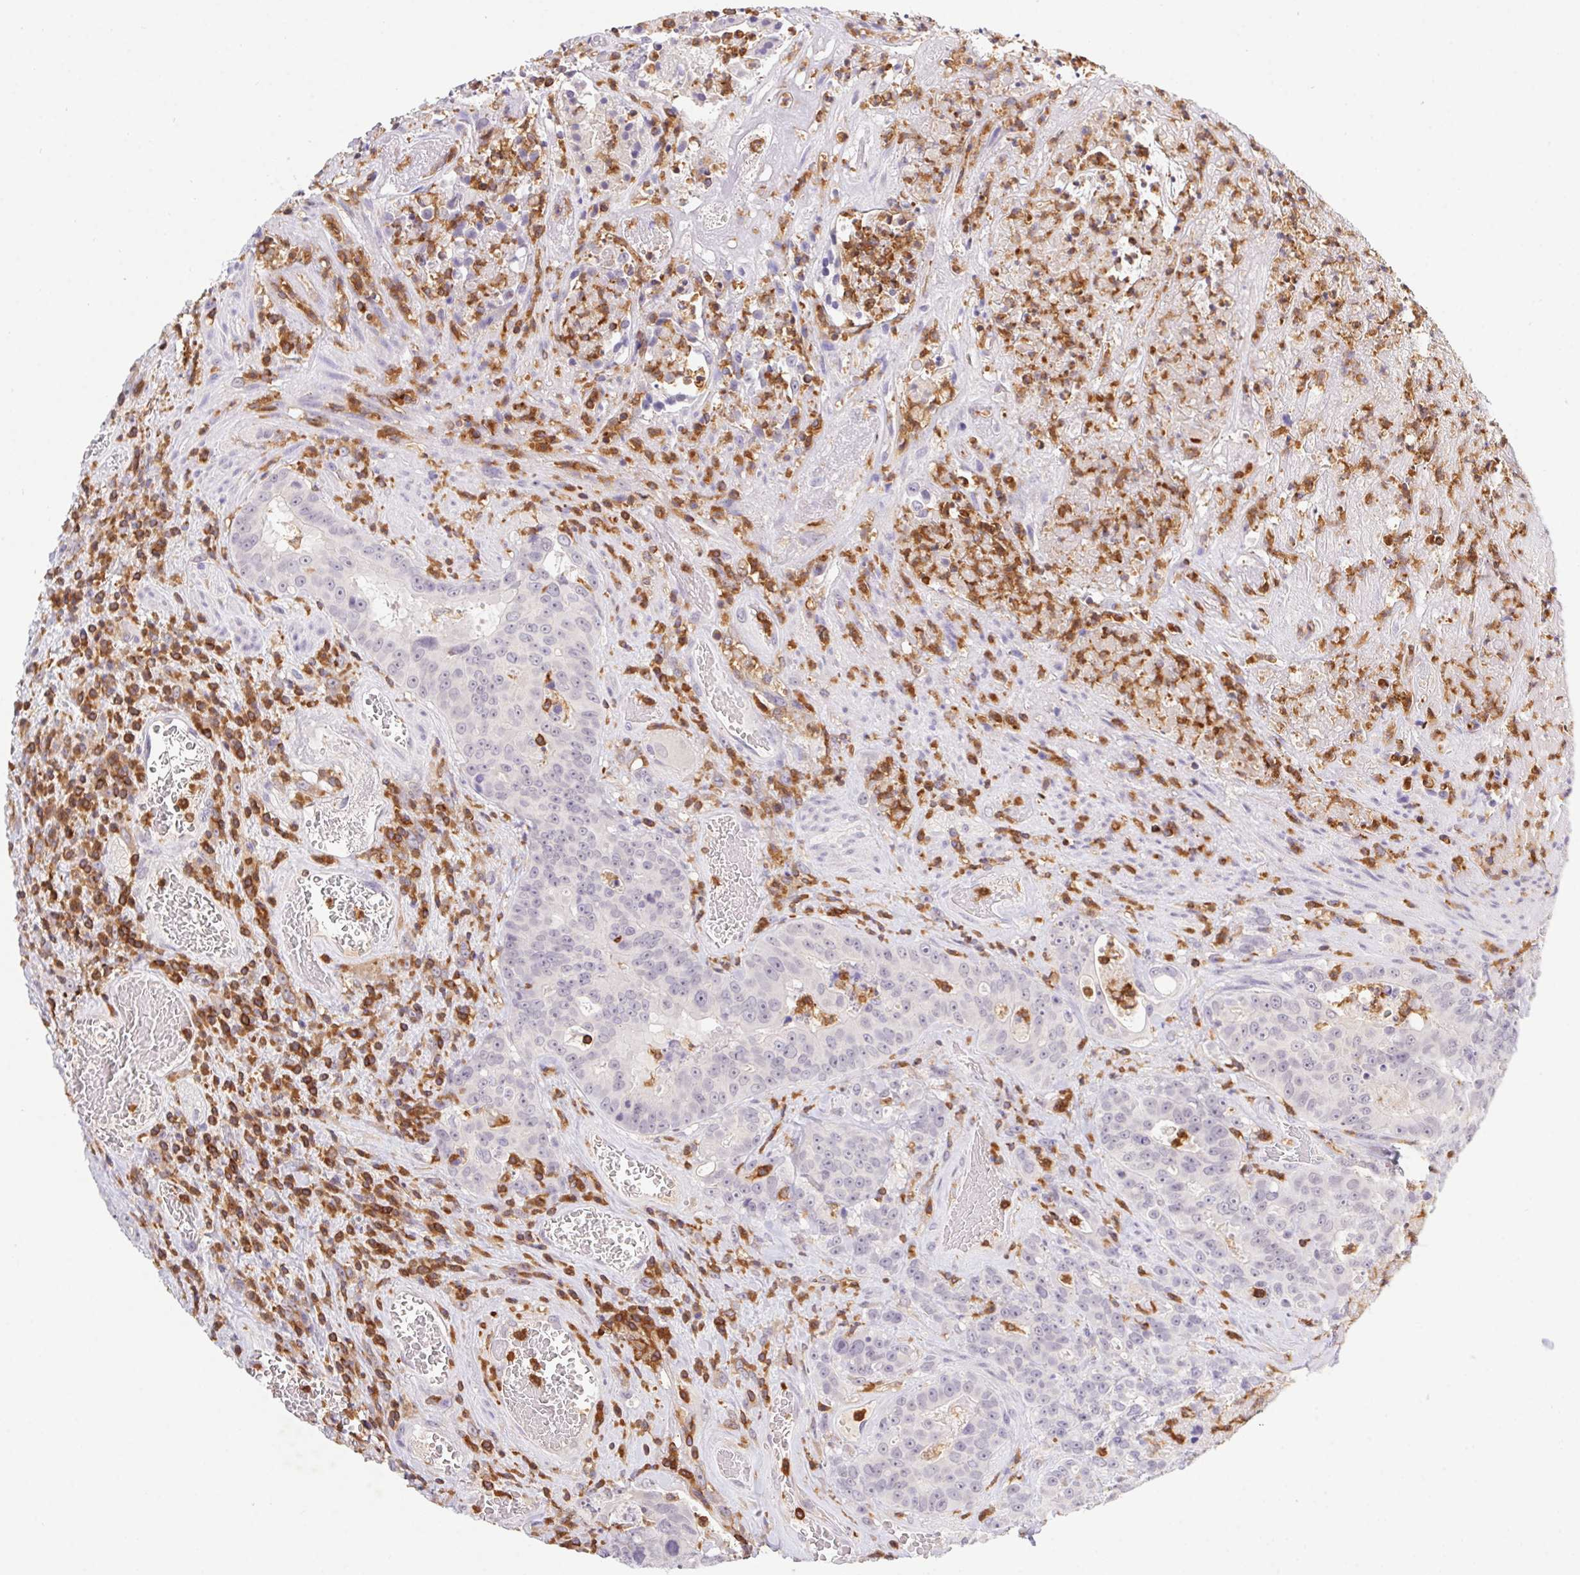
{"staining": {"intensity": "negative", "quantity": "none", "location": "none"}, "tissue": "colorectal cancer", "cell_type": "Tumor cells", "image_type": "cancer", "snomed": [{"axis": "morphology", "description": "Adenocarcinoma, NOS"}, {"axis": "topography", "description": "Rectum"}], "caption": "Tumor cells are negative for brown protein staining in colorectal adenocarcinoma.", "gene": "APBB1IP", "patient": {"sex": "female", "age": 62}}